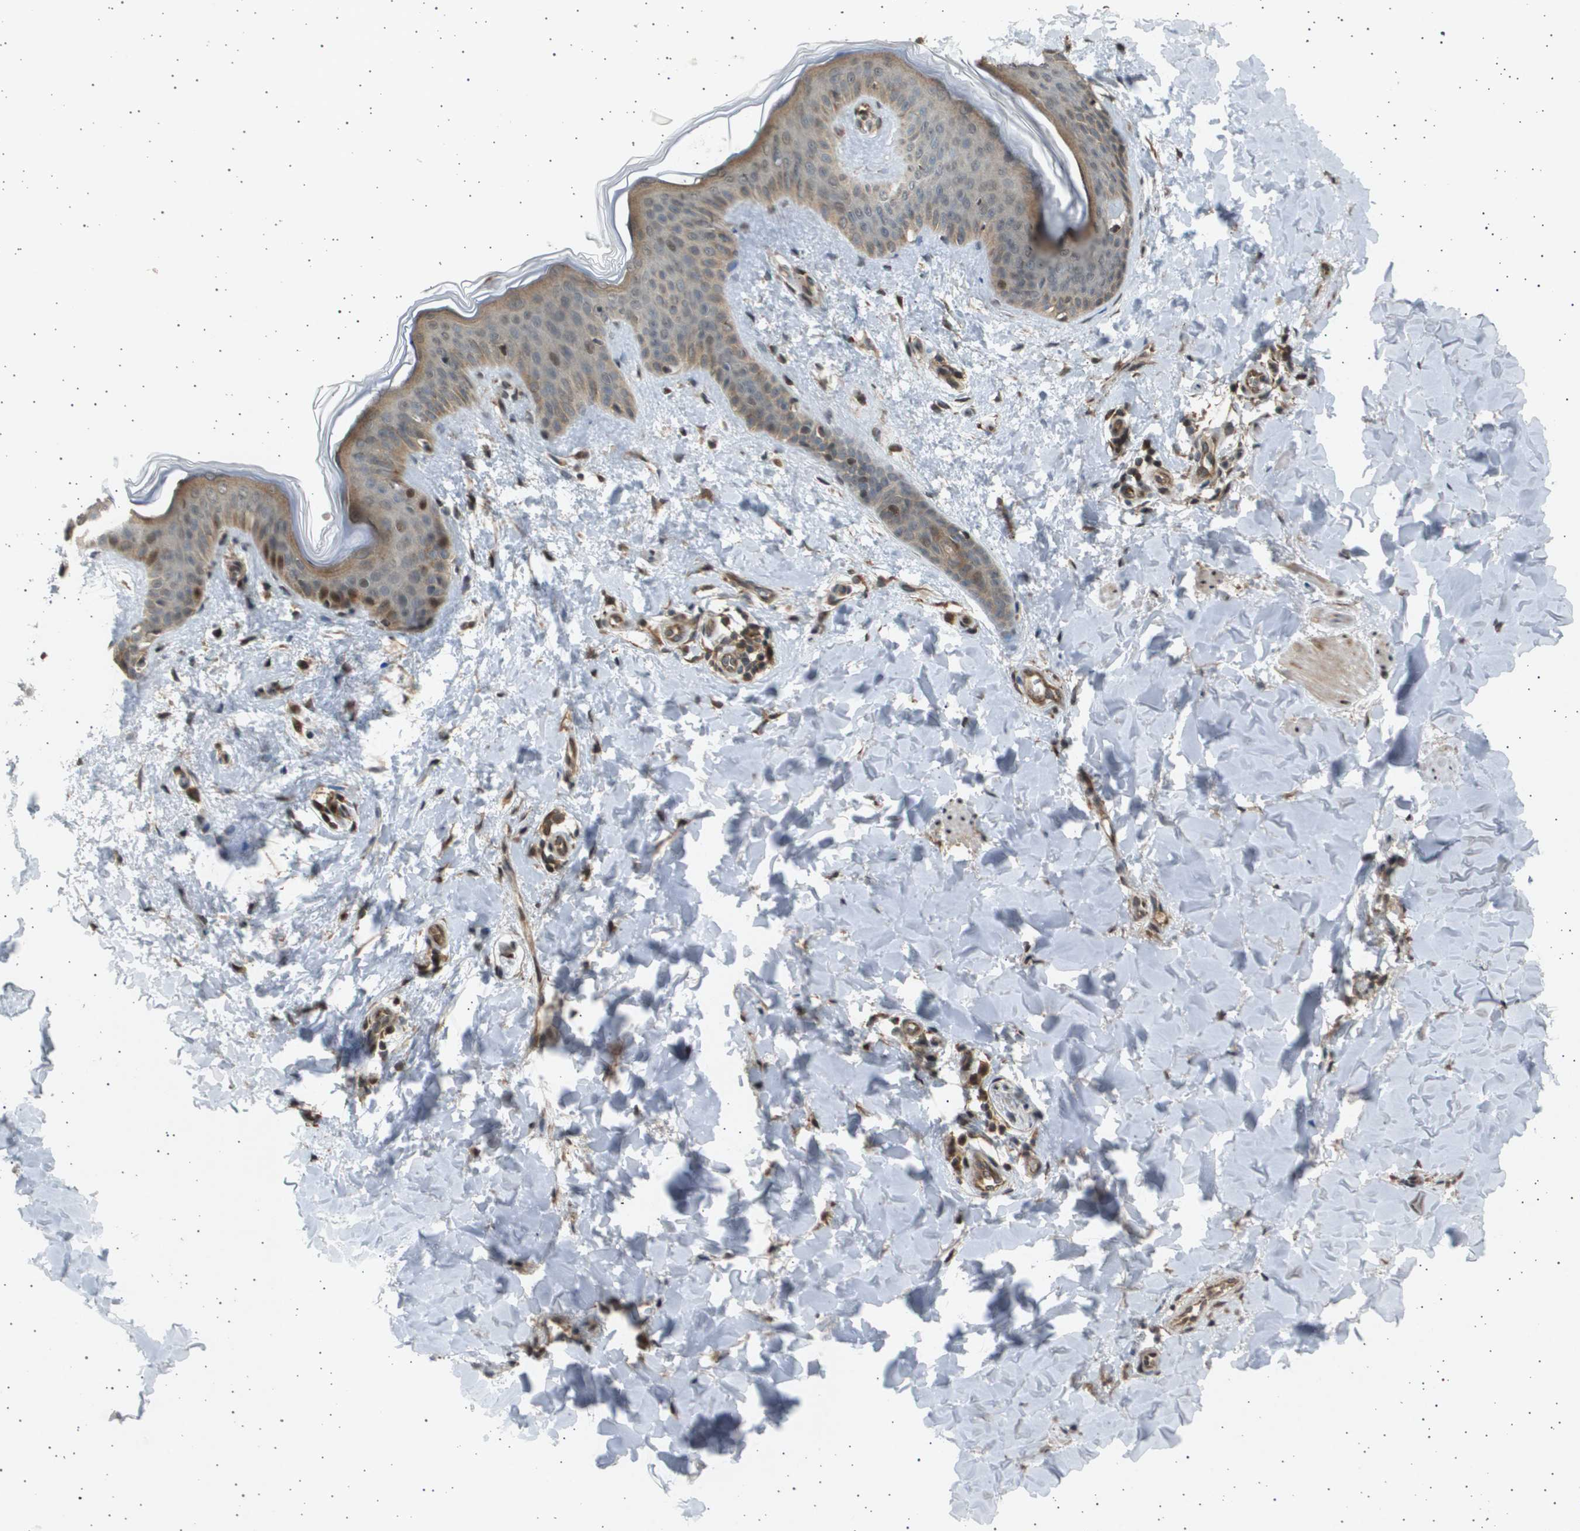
{"staining": {"intensity": "moderate", "quantity": "25%-75%", "location": "cytoplasmic/membranous"}, "tissue": "skin", "cell_type": "Fibroblasts", "image_type": "normal", "snomed": [{"axis": "morphology", "description": "Normal tissue, NOS"}, {"axis": "topography", "description": "Skin"}], "caption": "Skin stained for a protein (brown) reveals moderate cytoplasmic/membranous positive positivity in approximately 25%-75% of fibroblasts.", "gene": "TNRC6A", "patient": {"sex": "female", "age": 17}}